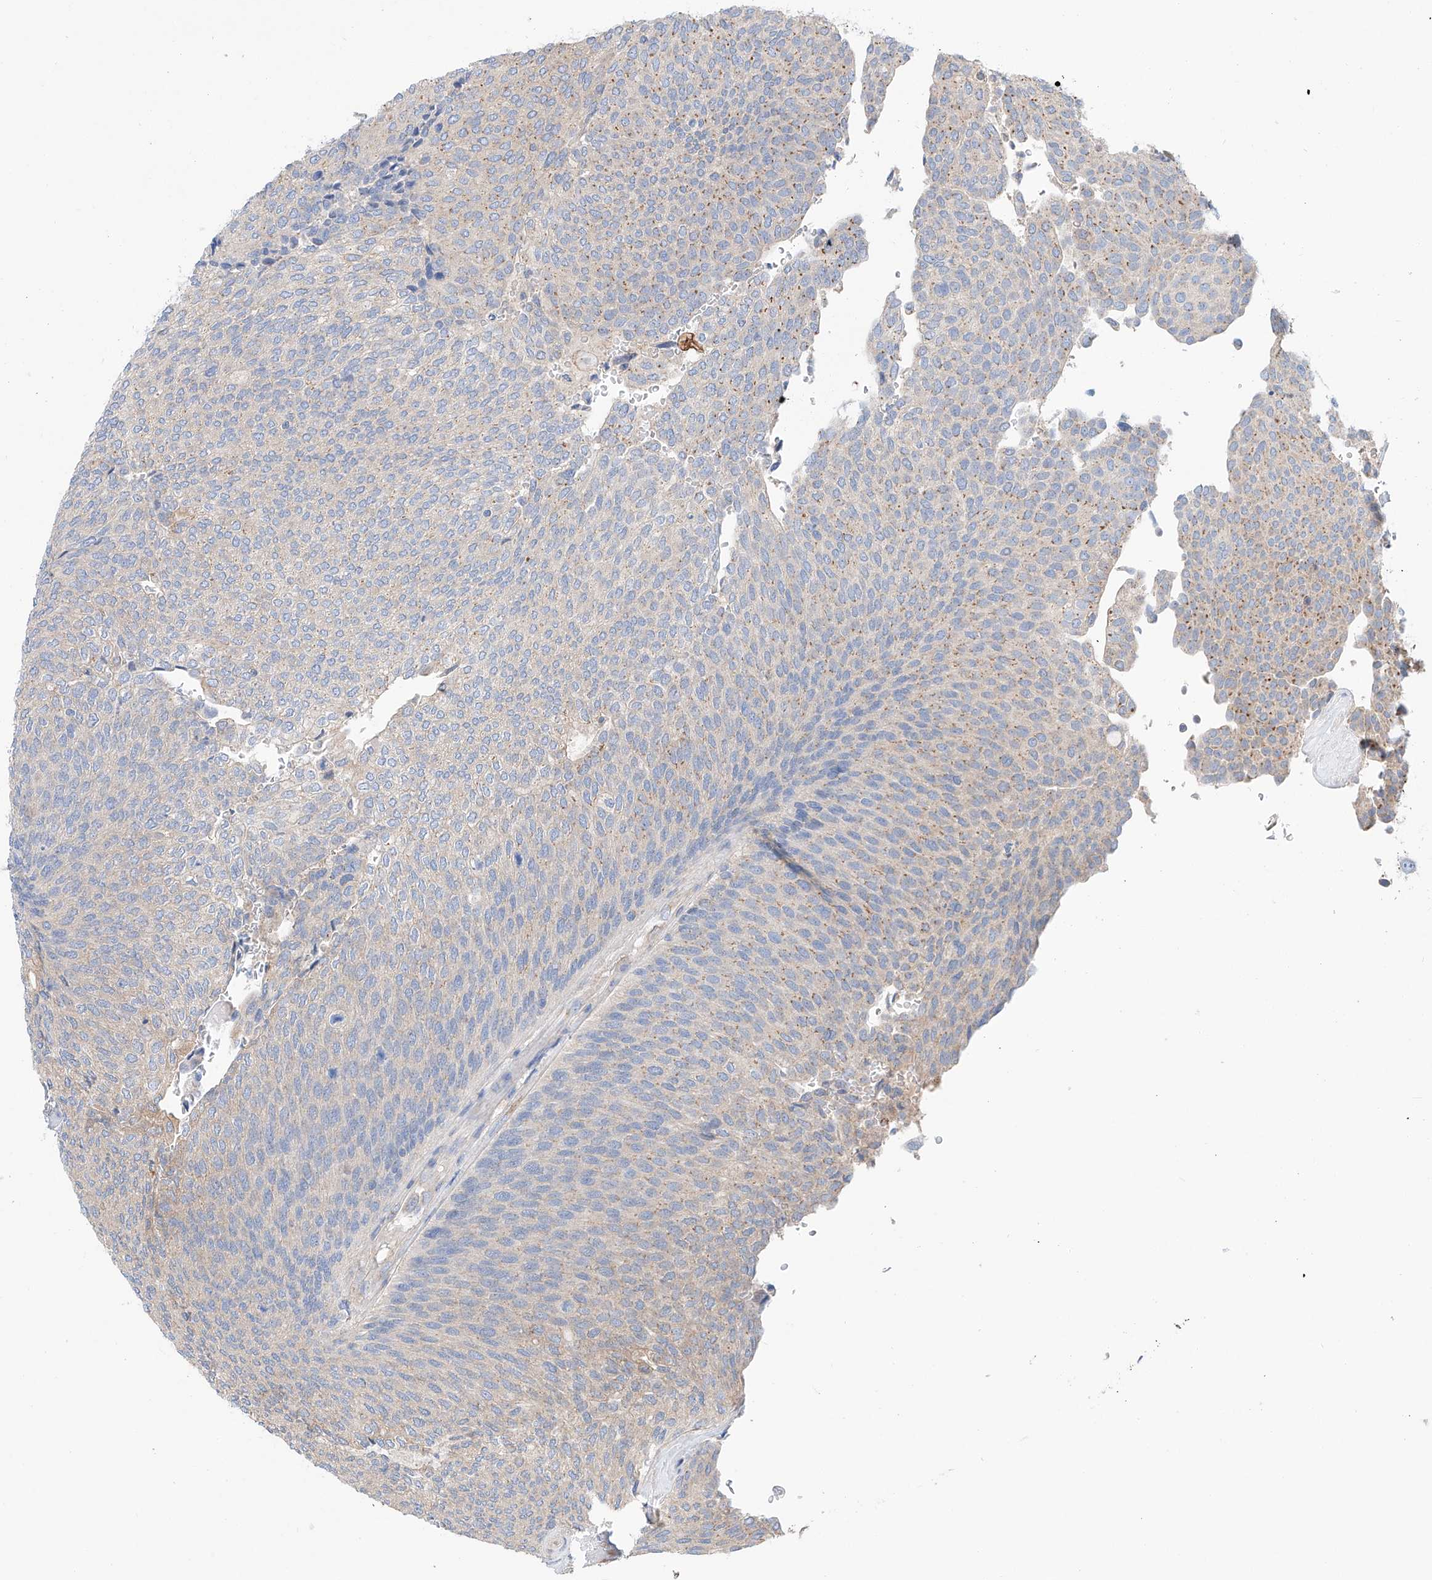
{"staining": {"intensity": "weak", "quantity": "<25%", "location": "cytoplasmic/membranous"}, "tissue": "urothelial cancer", "cell_type": "Tumor cells", "image_type": "cancer", "snomed": [{"axis": "morphology", "description": "Urothelial carcinoma, Low grade"}, {"axis": "topography", "description": "Urinary bladder"}], "caption": "Immunohistochemical staining of human low-grade urothelial carcinoma demonstrates no significant expression in tumor cells.", "gene": "SLC22A7", "patient": {"sex": "female", "age": 79}}